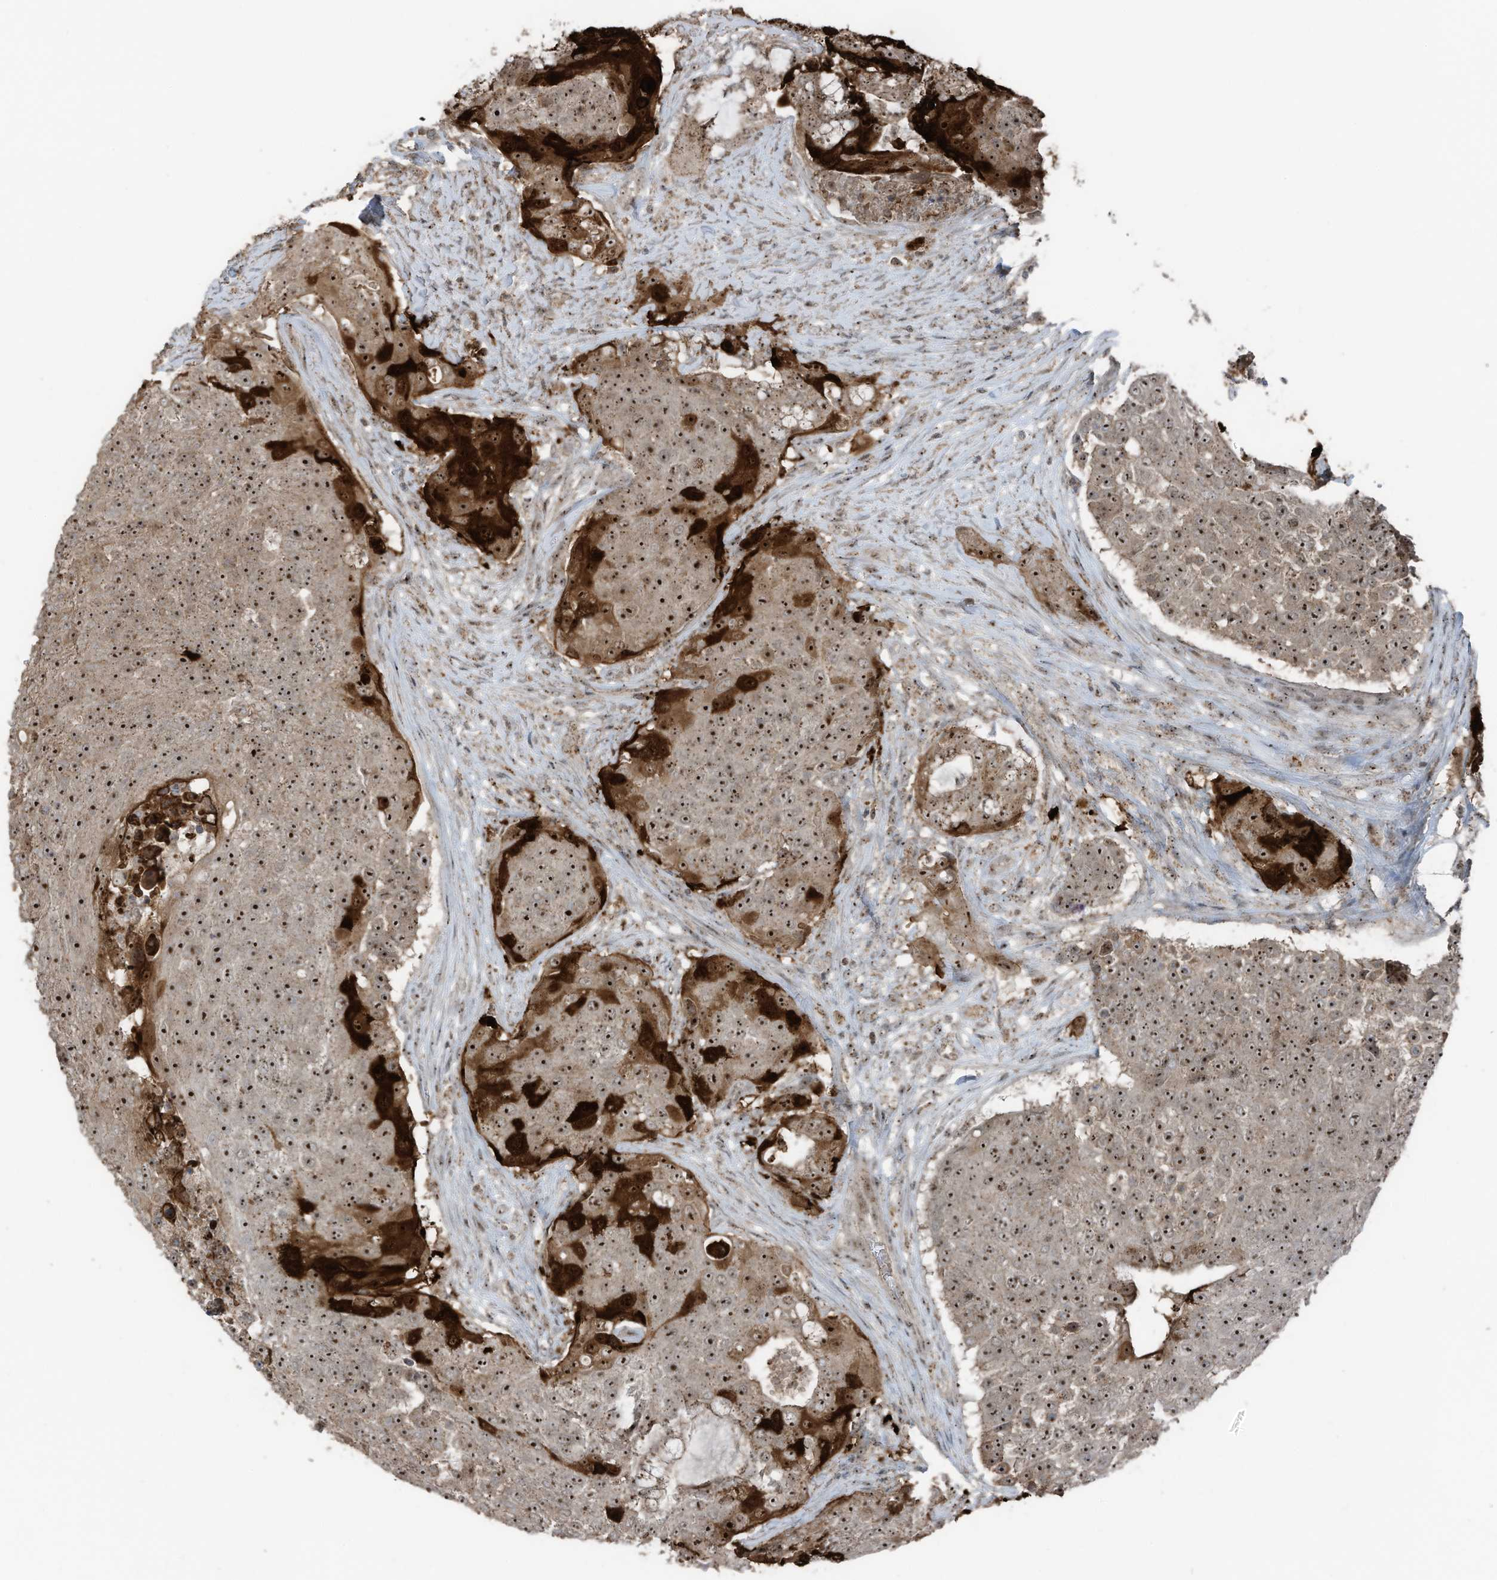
{"staining": {"intensity": "moderate", "quantity": ">75%", "location": "cytoplasmic/membranous,nuclear"}, "tissue": "urothelial cancer", "cell_type": "Tumor cells", "image_type": "cancer", "snomed": [{"axis": "morphology", "description": "Urothelial carcinoma, High grade"}, {"axis": "topography", "description": "Urinary bladder"}], "caption": "This is a micrograph of immunohistochemistry staining of urothelial cancer, which shows moderate expression in the cytoplasmic/membranous and nuclear of tumor cells.", "gene": "UTP3", "patient": {"sex": "female", "age": 63}}